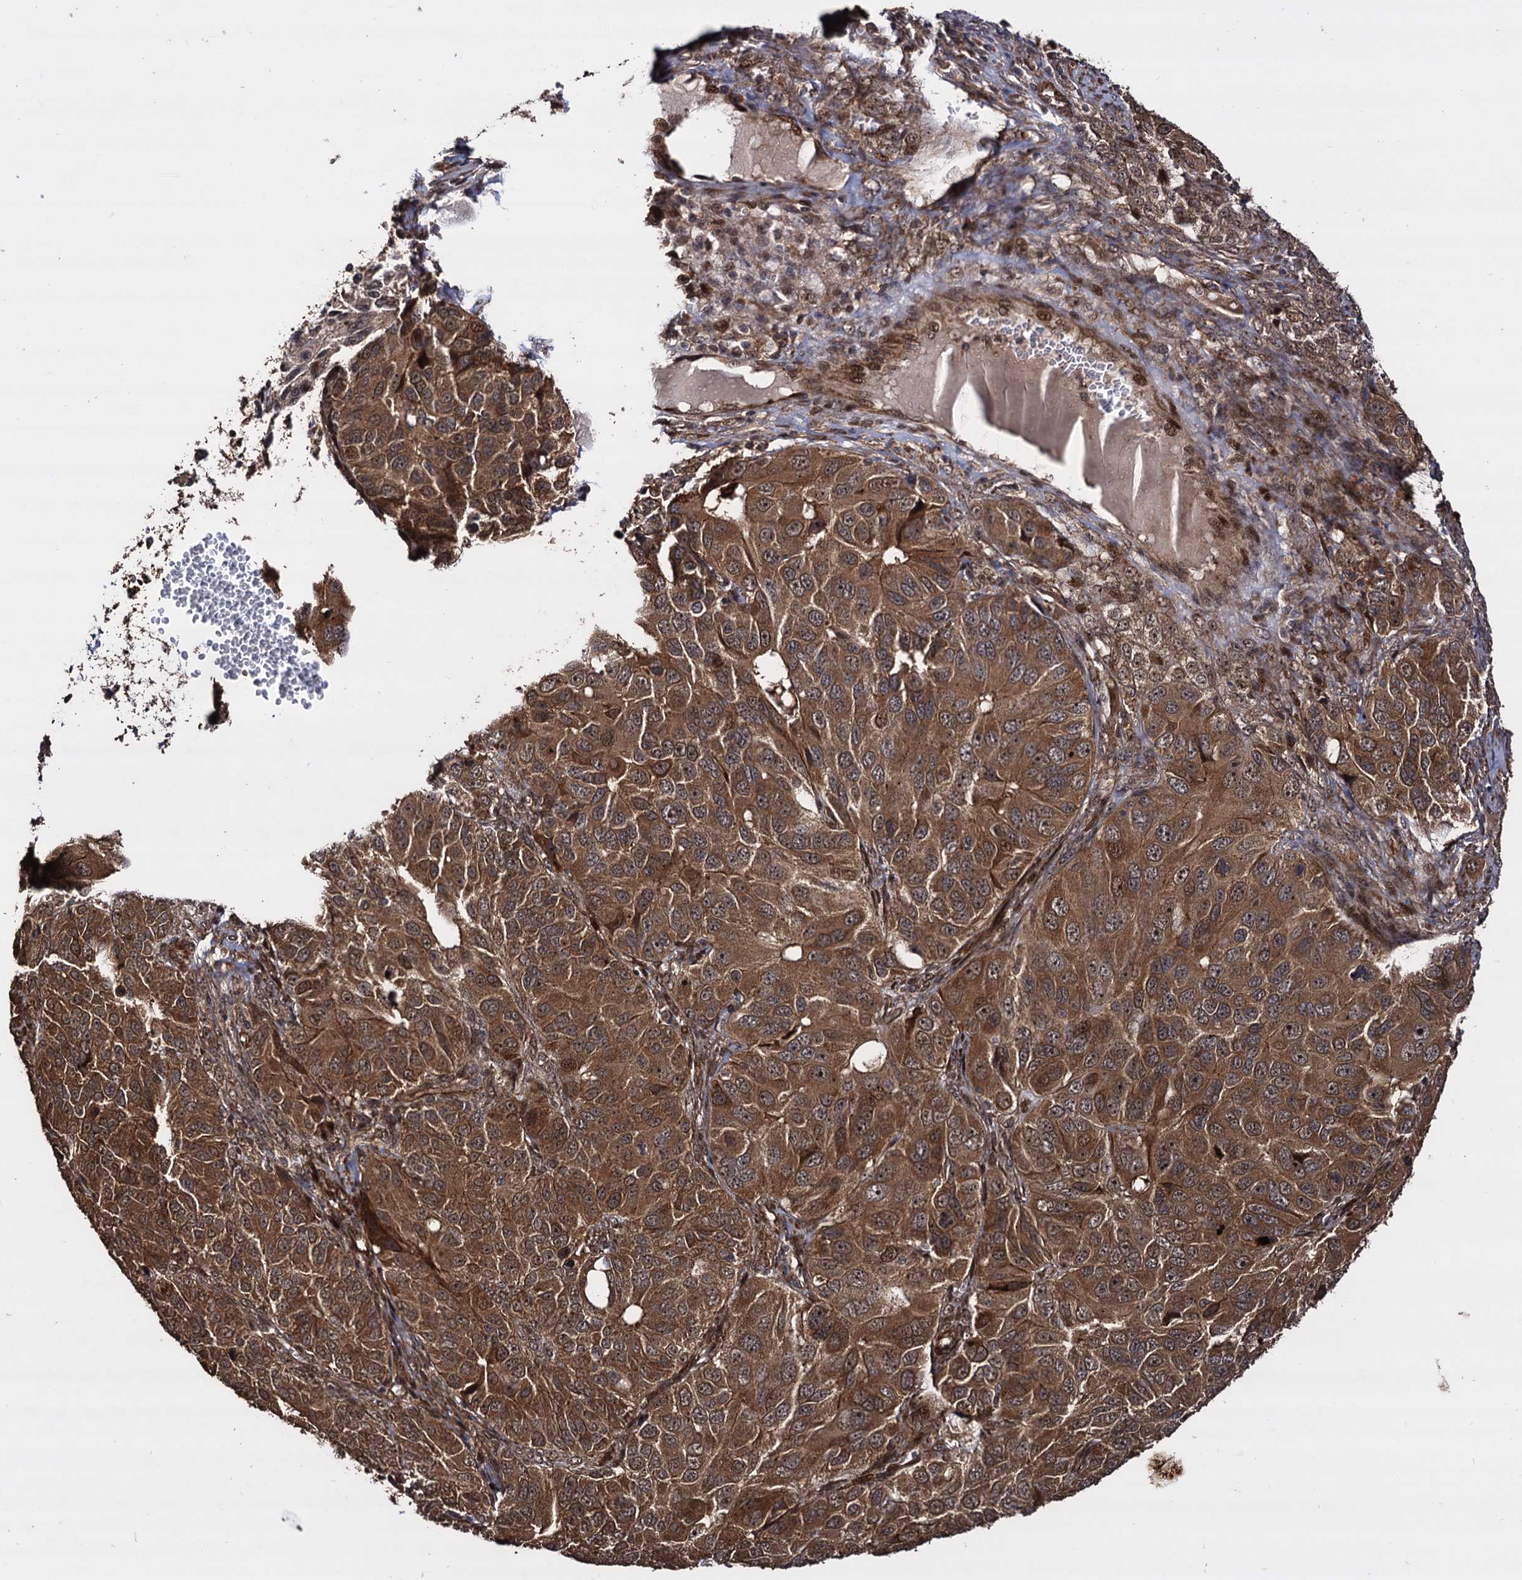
{"staining": {"intensity": "moderate", "quantity": ">75%", "location": "cytoplasmic/membranous,nuclear"}, "tissue": "ovarian cancer", "cell_type": "Tumor cells", "image_type": "cancer", "snomed": [{"axis": "morphology", "description": "Carcinoma, endometroid"}, {"axis": "topography", "description": "Ovary"}], "caption": "Moderate cytoplasmic/membranous and nuclear positivity is seen in approximately >75% of tumor cells in ovarian cancer (endometroid carcinoma).", "gene": "PIGB", "patient": {"sex": "female", "age": 51}}